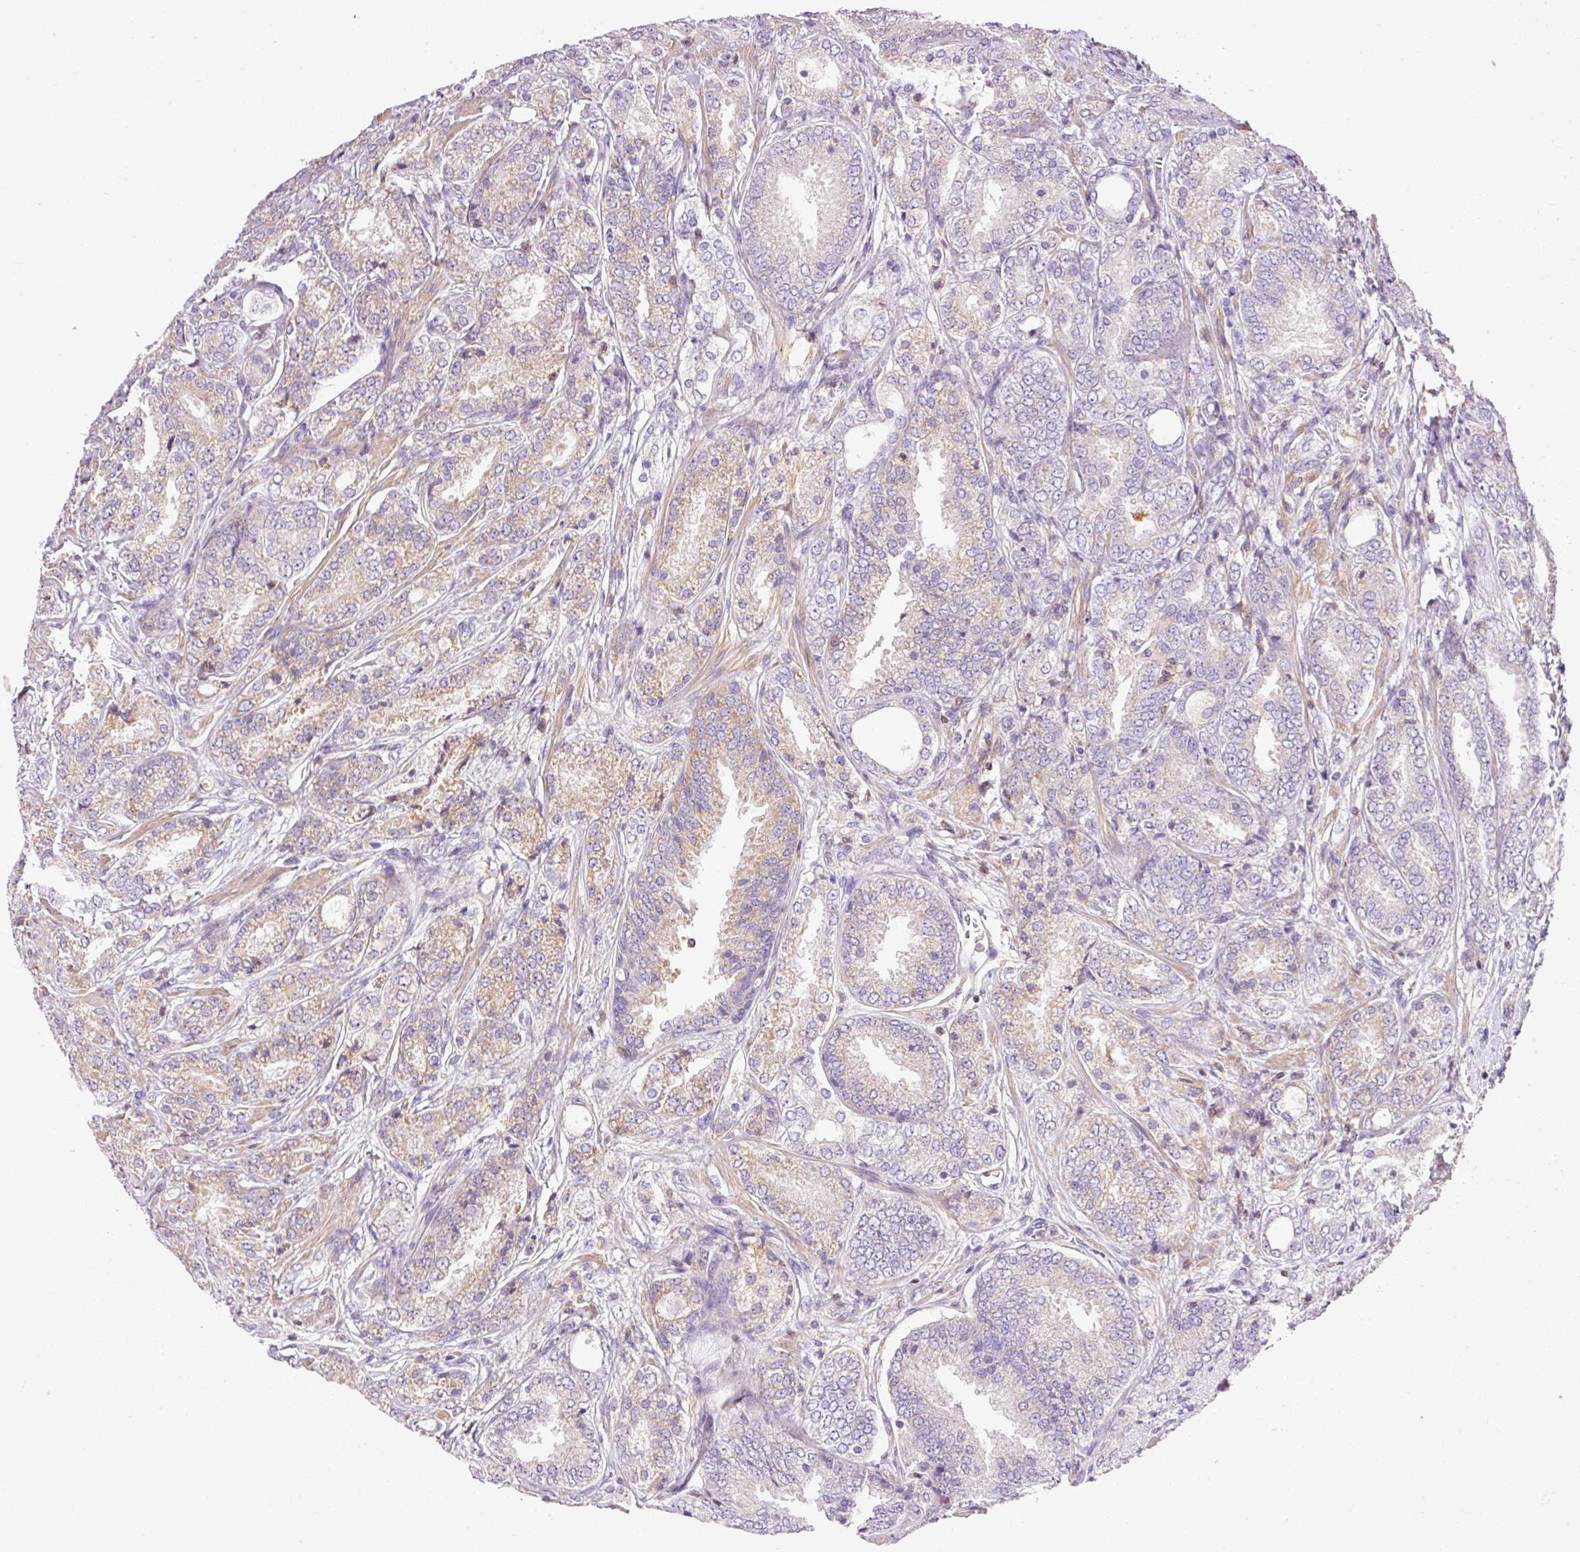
{"staining": {"intensity": "weak", "quantity": "25%-75%", "location": "cytoplasmic/membranous"}, "tissue": "prostate cancer", "cell_type": "Tumor cells", "image_type": "cancer", "snomed": [{"axis": "morphology", "description": "Adenocarcinoma, High grade"}, {"axis": "topography", "description": "Prostate"}], "caption": "Human prostate cancer (adenocarcinoma (high-grade)) stained with a protein marker reveals weak staining in tumor cells.", "gene": "IMMT", "patient": {"sex": "male", "age": 63}}